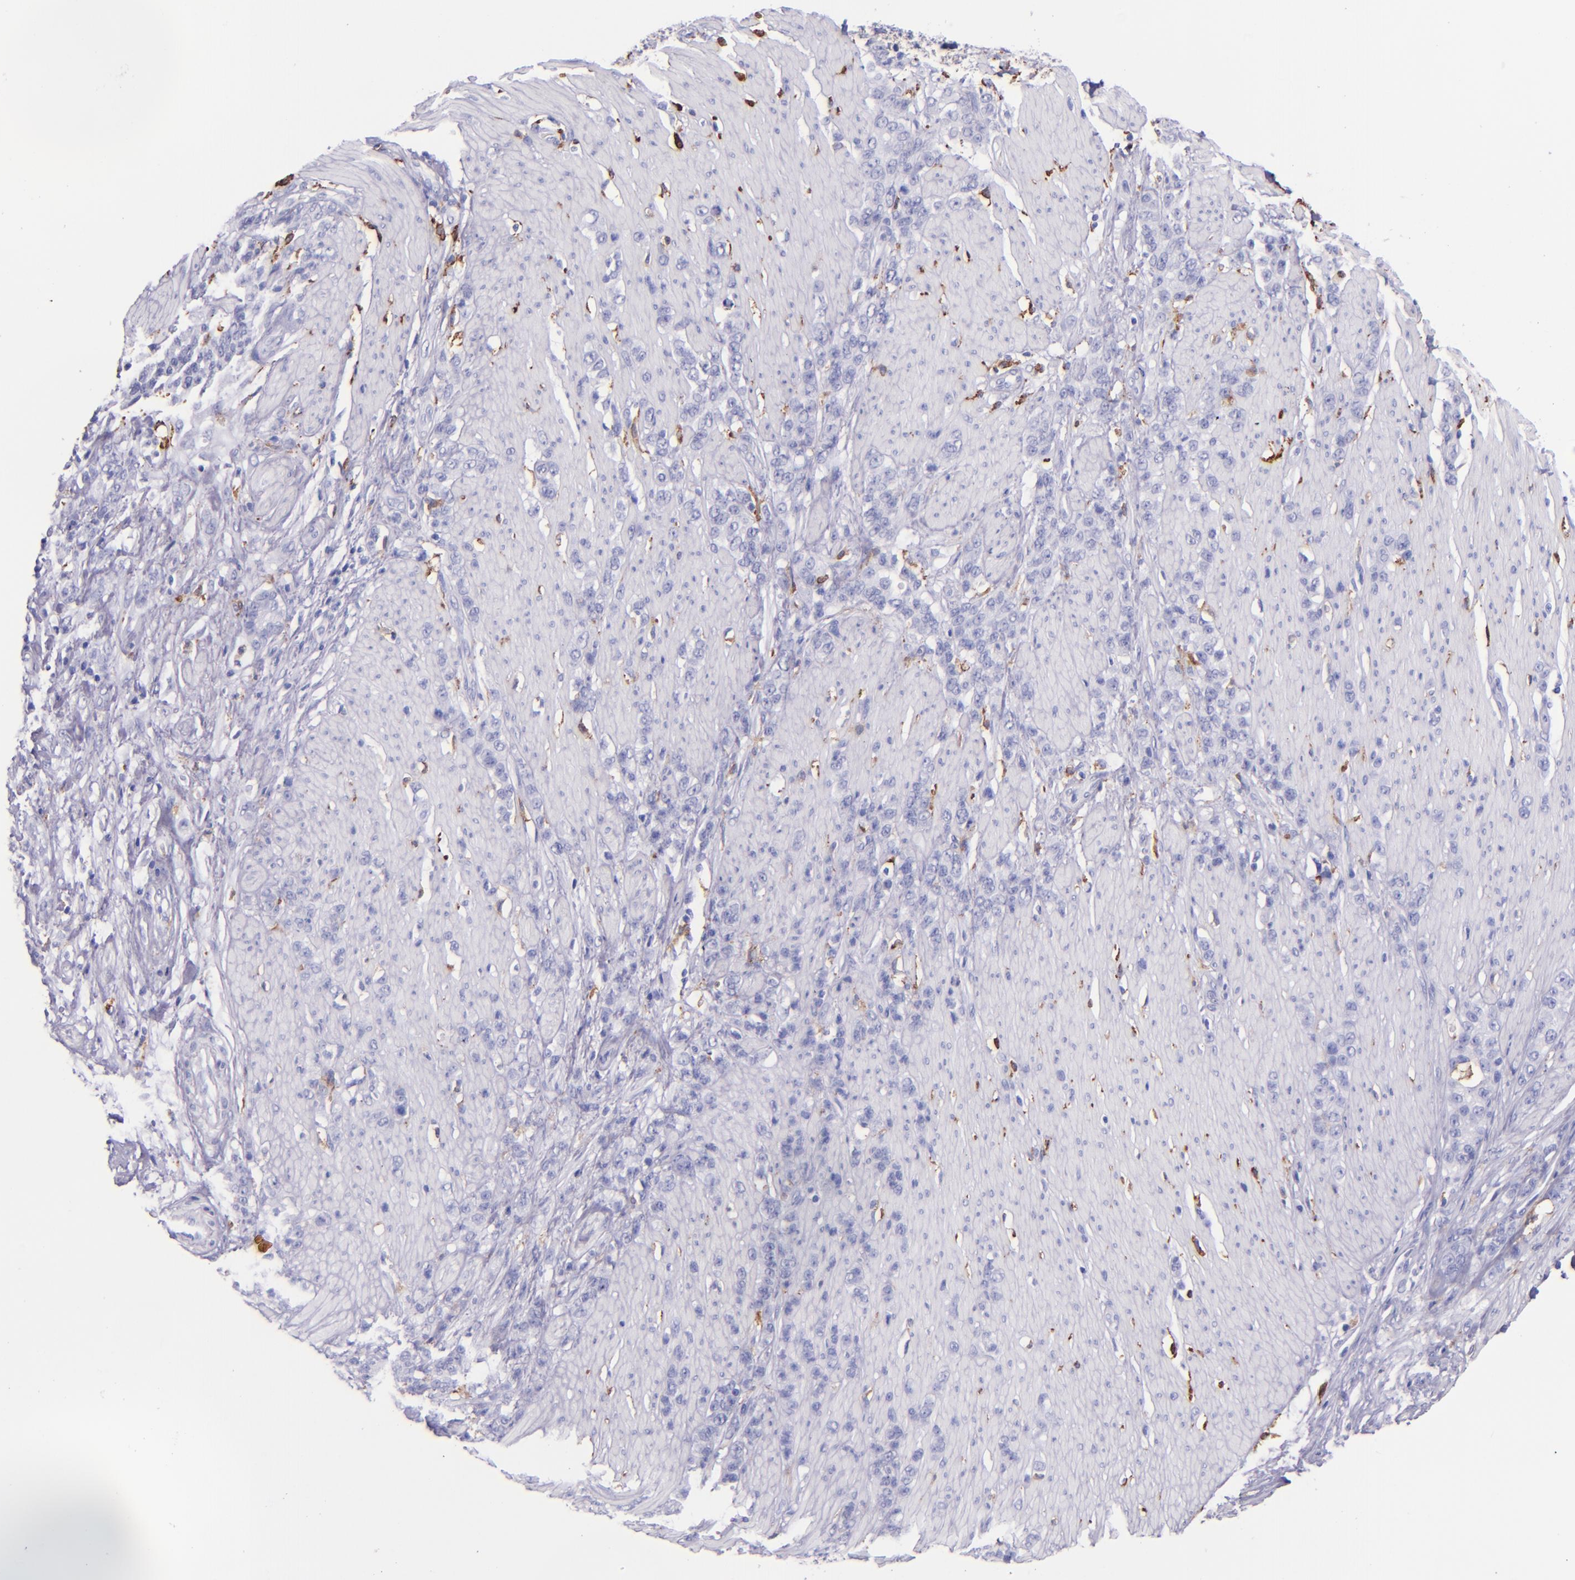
{"staining": {"intensity": "negative", "quantity": "none", "location": "none"}, "tissue": "stomach cancer", "cell_type": "Tumor cells", "image_type": "cancer", "snomed": [{"axis": "morphology", "description": "Adenocarcinoma, NOS"}, {"axis": "topography", "description": "Stomach, lower"}], "caption": "This is a micrograph of IHC staining of adenocarcinoma (stomach), which shows no expression in tumor cells.", "gene": "CD163", "patient": {"sex": "male", "age": 88}}